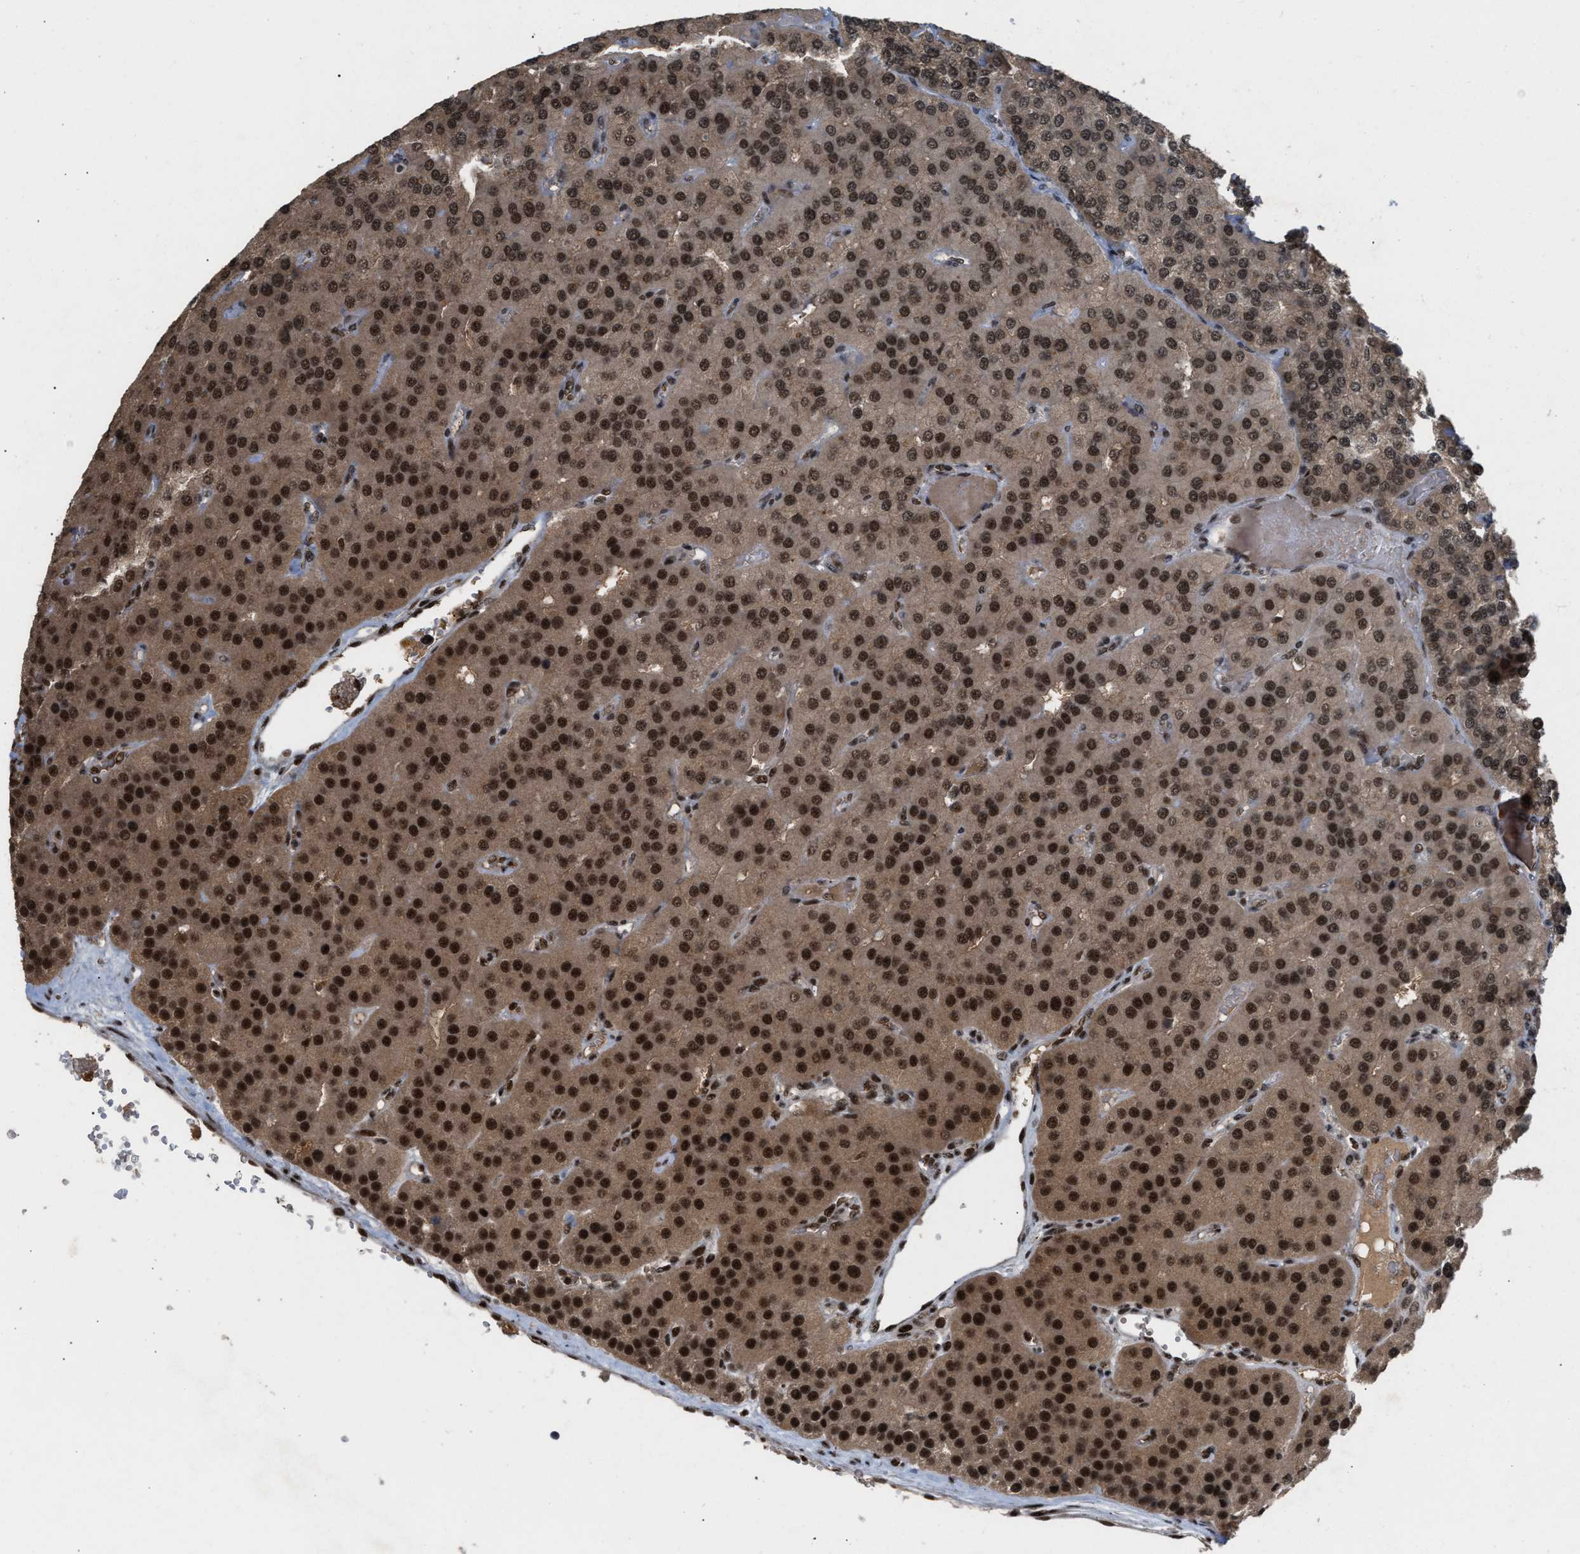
{"staining": {"intensity": "strong", "quantity": ">75%", "location": "cytoplasmic/membranous,nuclear"}, "tissue": "parathyroid gland", "cell_type": "Glandular cells", "image_type": "normal", "snomed": [{"axis": "morphology", "description": "Normal tissue, NOS"}, {"axis": "morphology", "description": "Adenoma, NOS"}, {"axis": "topography", "description": "Parathyroid gland"}], "caption": "Parathyroid gland was stained to show a protein in brown. There is high levels of strong cytoplasmic/membranous,nuclear expression in about >75% of glandular cells. Using DAB (3,3'-diaminobenzidine) (brown) and hematoxylin (blue) stains, captured at high magnification using brightfield microscopy.", "gene": "PRPF4", "patient": {"sex": "female", "age": 86}}